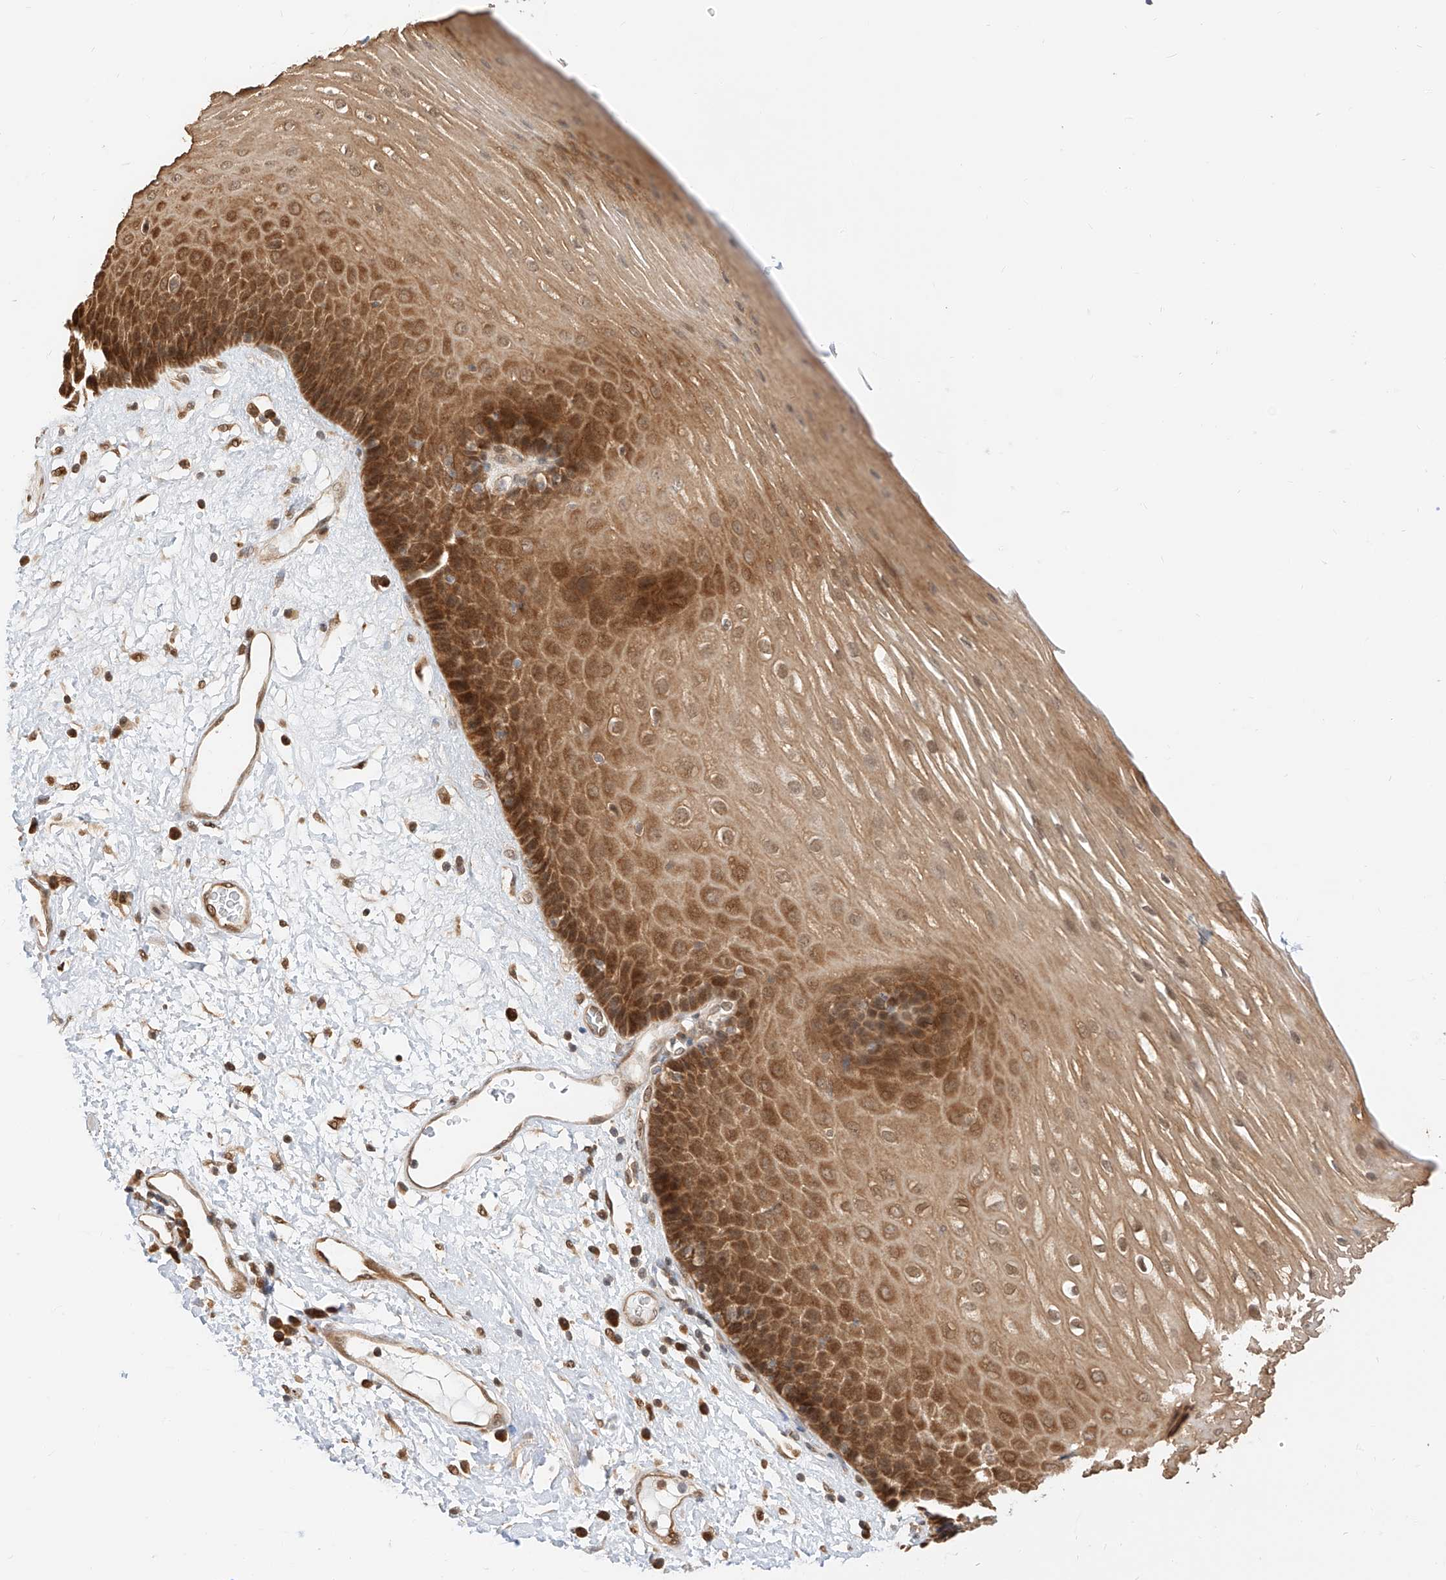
{"staining": {"intensity": "strong", "quantity": ">75%", "location": "cytoplasmic/membranous,nuclear"}, "tissue": "esophagus", "cell_type": "Squamous epithelial cells", "image_type": "normal", "snomed": [{"axis": "morphology", "description": "Normal tissue, NOS"}, {"axis": "morphology", "description": "Adenocarcinoma, NOS"}, {"axis": "topography", "description": "Esophagus"}], "caption": "The immunohistochemical stain highlights strong cytoplasmic/membranous,nuclear staining in squamous epithelial cells of normal esophagus. (Brightfield microscopy of DAB IHC at high magnification).", "gene": "EIF4H", "patient": {"sex": "male", "age": 62}}